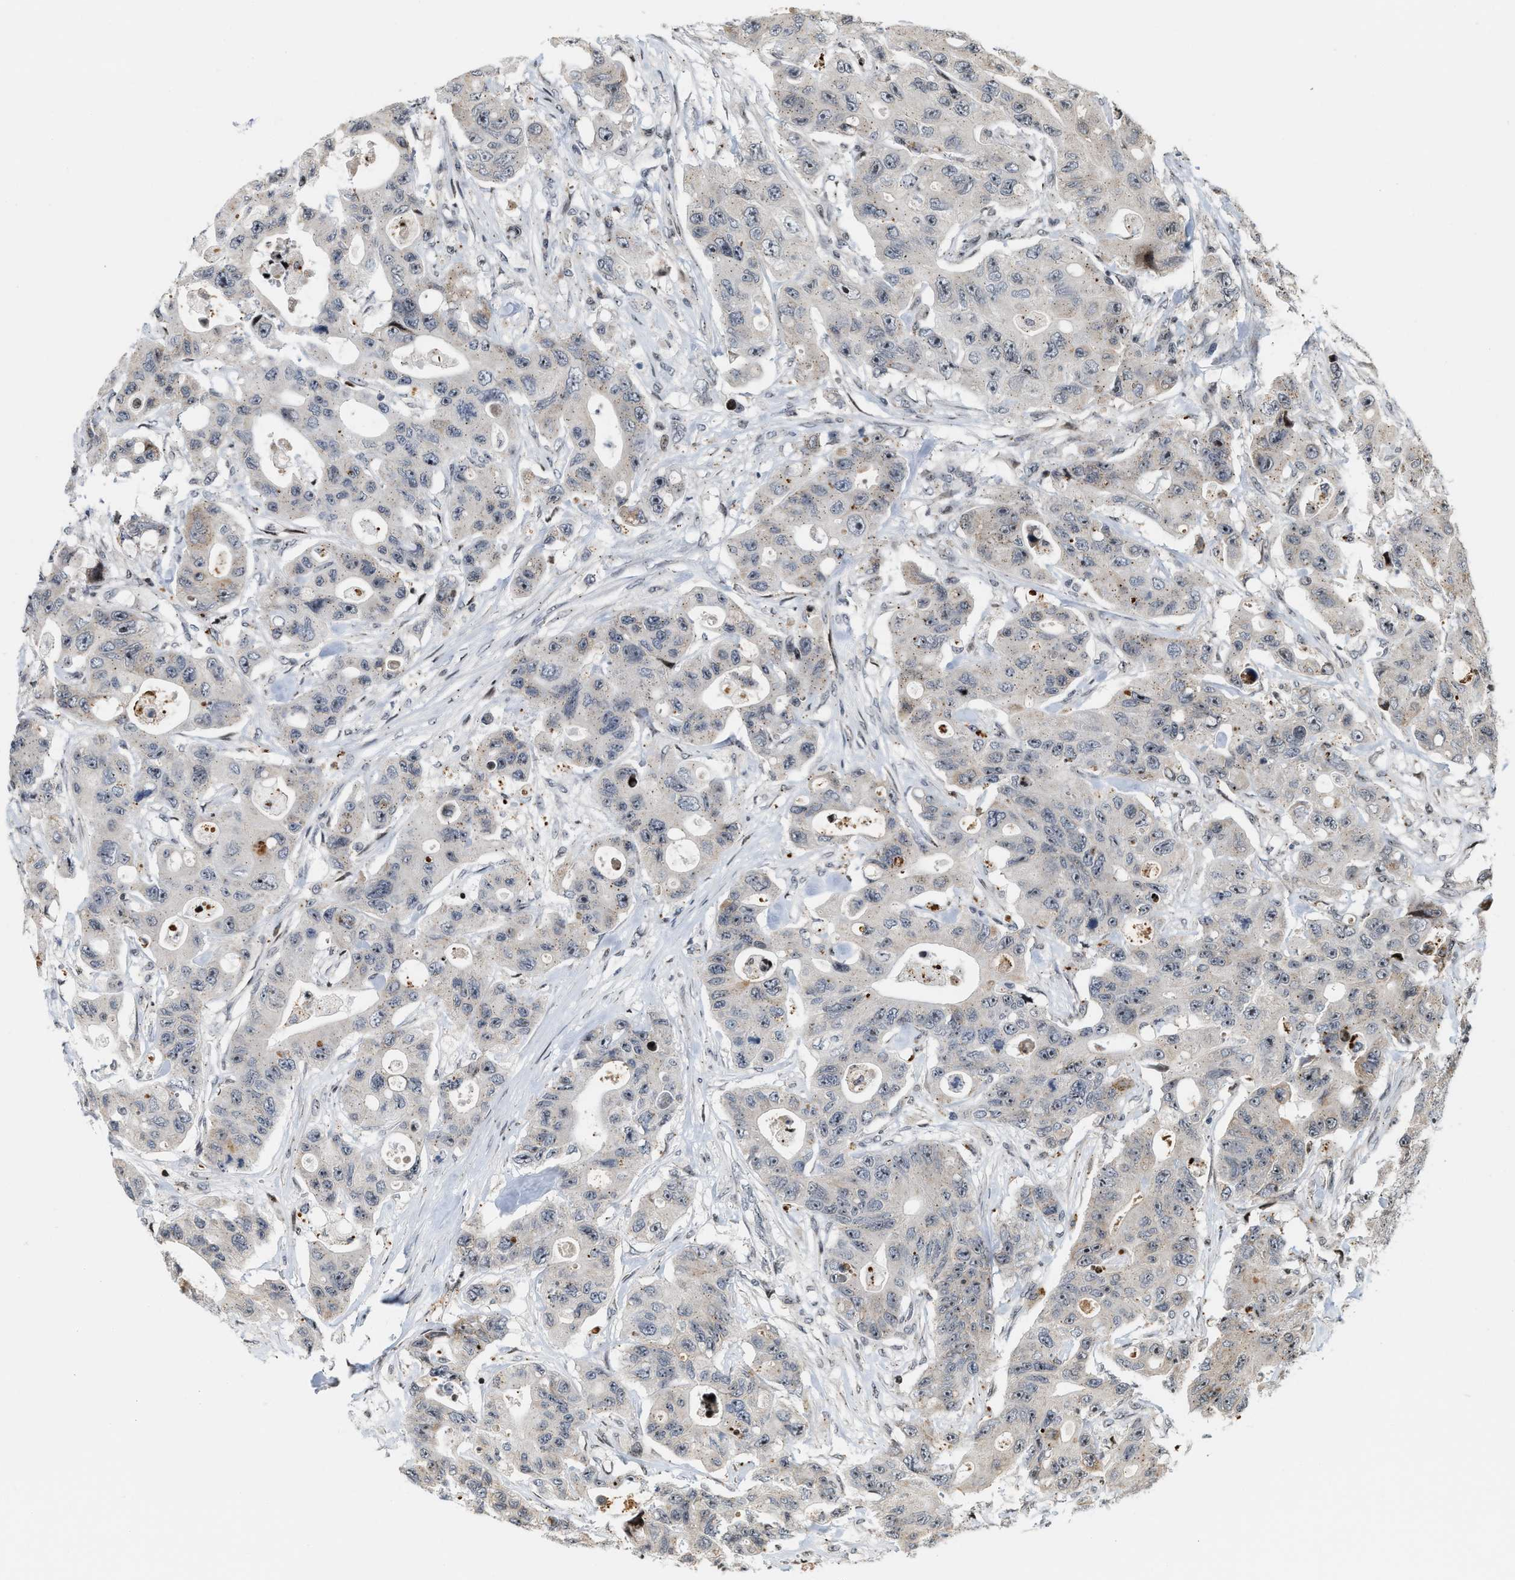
{"staining": {"intensity": "weak", "quantity": "<25%", "location": "cytoplasmic/membranous"}, "tissue": "colorectal cancer", "cell_type": "Tumor cells", "image_type": "cancer", "snomed": [{"axis": "morphology", "description": "Adenocarcinoma, NOS"}, {"axis": "topography", "description": "Colon"}], "caption": "Human colorectal cancer stained for a protein using immunohistochemistry demonstrates no positivity in tumor cells.", "gene": "PDZD2", "patient": {"sex": "female", "age": 46}}